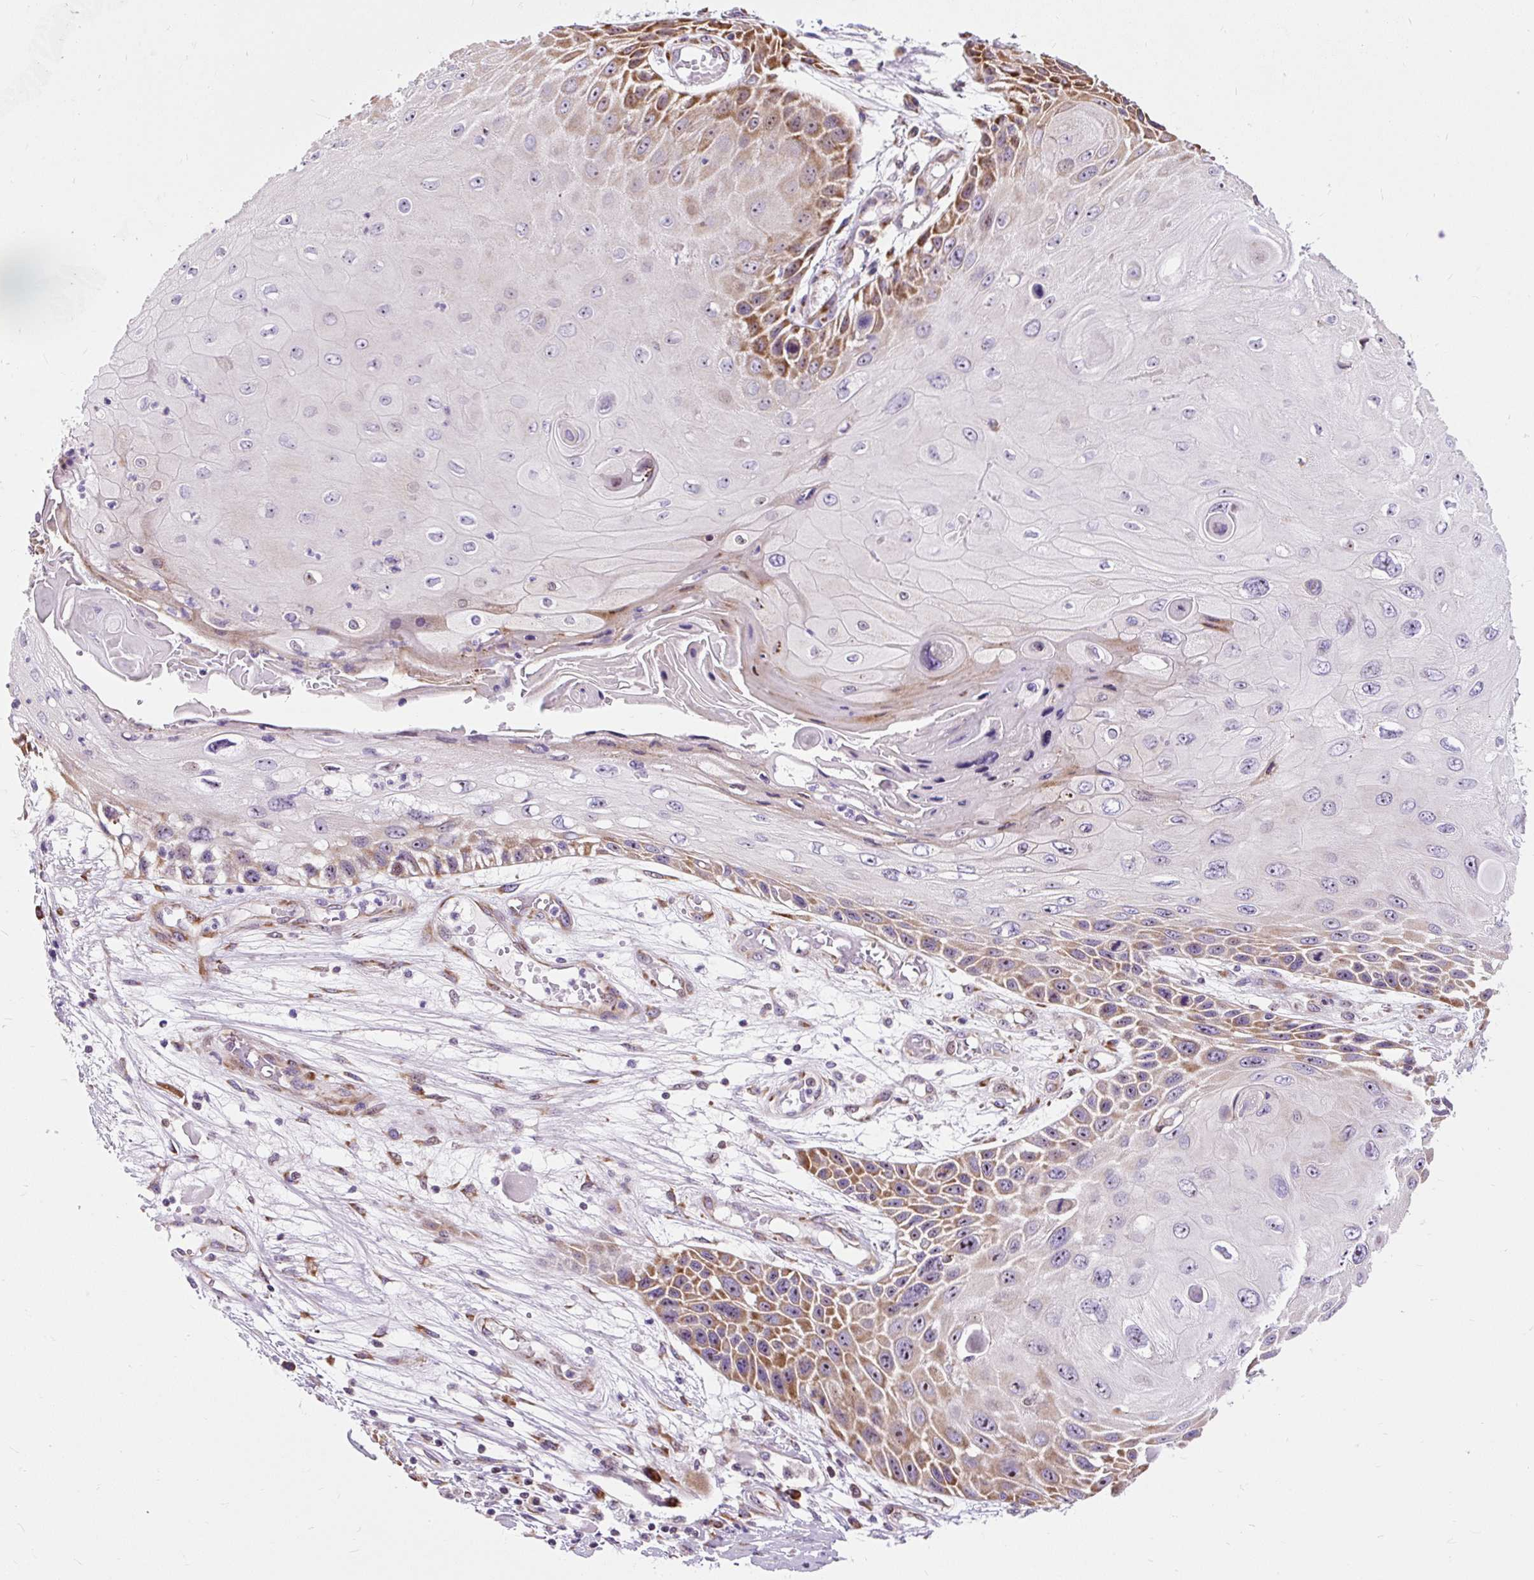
{"staining": {"intensity": "moderate", "quantity": "25%-75%", "location": "cytoplasmic/membranous,nuclear"}, "tissue": "skin cancer", "cell_type": "Tumor cells", "image_type": "cancer", "snomed": [{"axis": "morphology", "description": "Squamous cell carcinoma, NOS"}, {"axis": "topography", "description": "Skin"}, {"axis": "topography", "description": "Vulva"}], "caption": "DAB immunohistochemical staining of squamous cell carcinoma (skin) demonstrates moderate cytoplasmic/membranous and nuclear protein positivity in approximately 25%-75% of tumor cells.", "gene": "CISD3", "patient": {"sex": "female", "age": 44}}